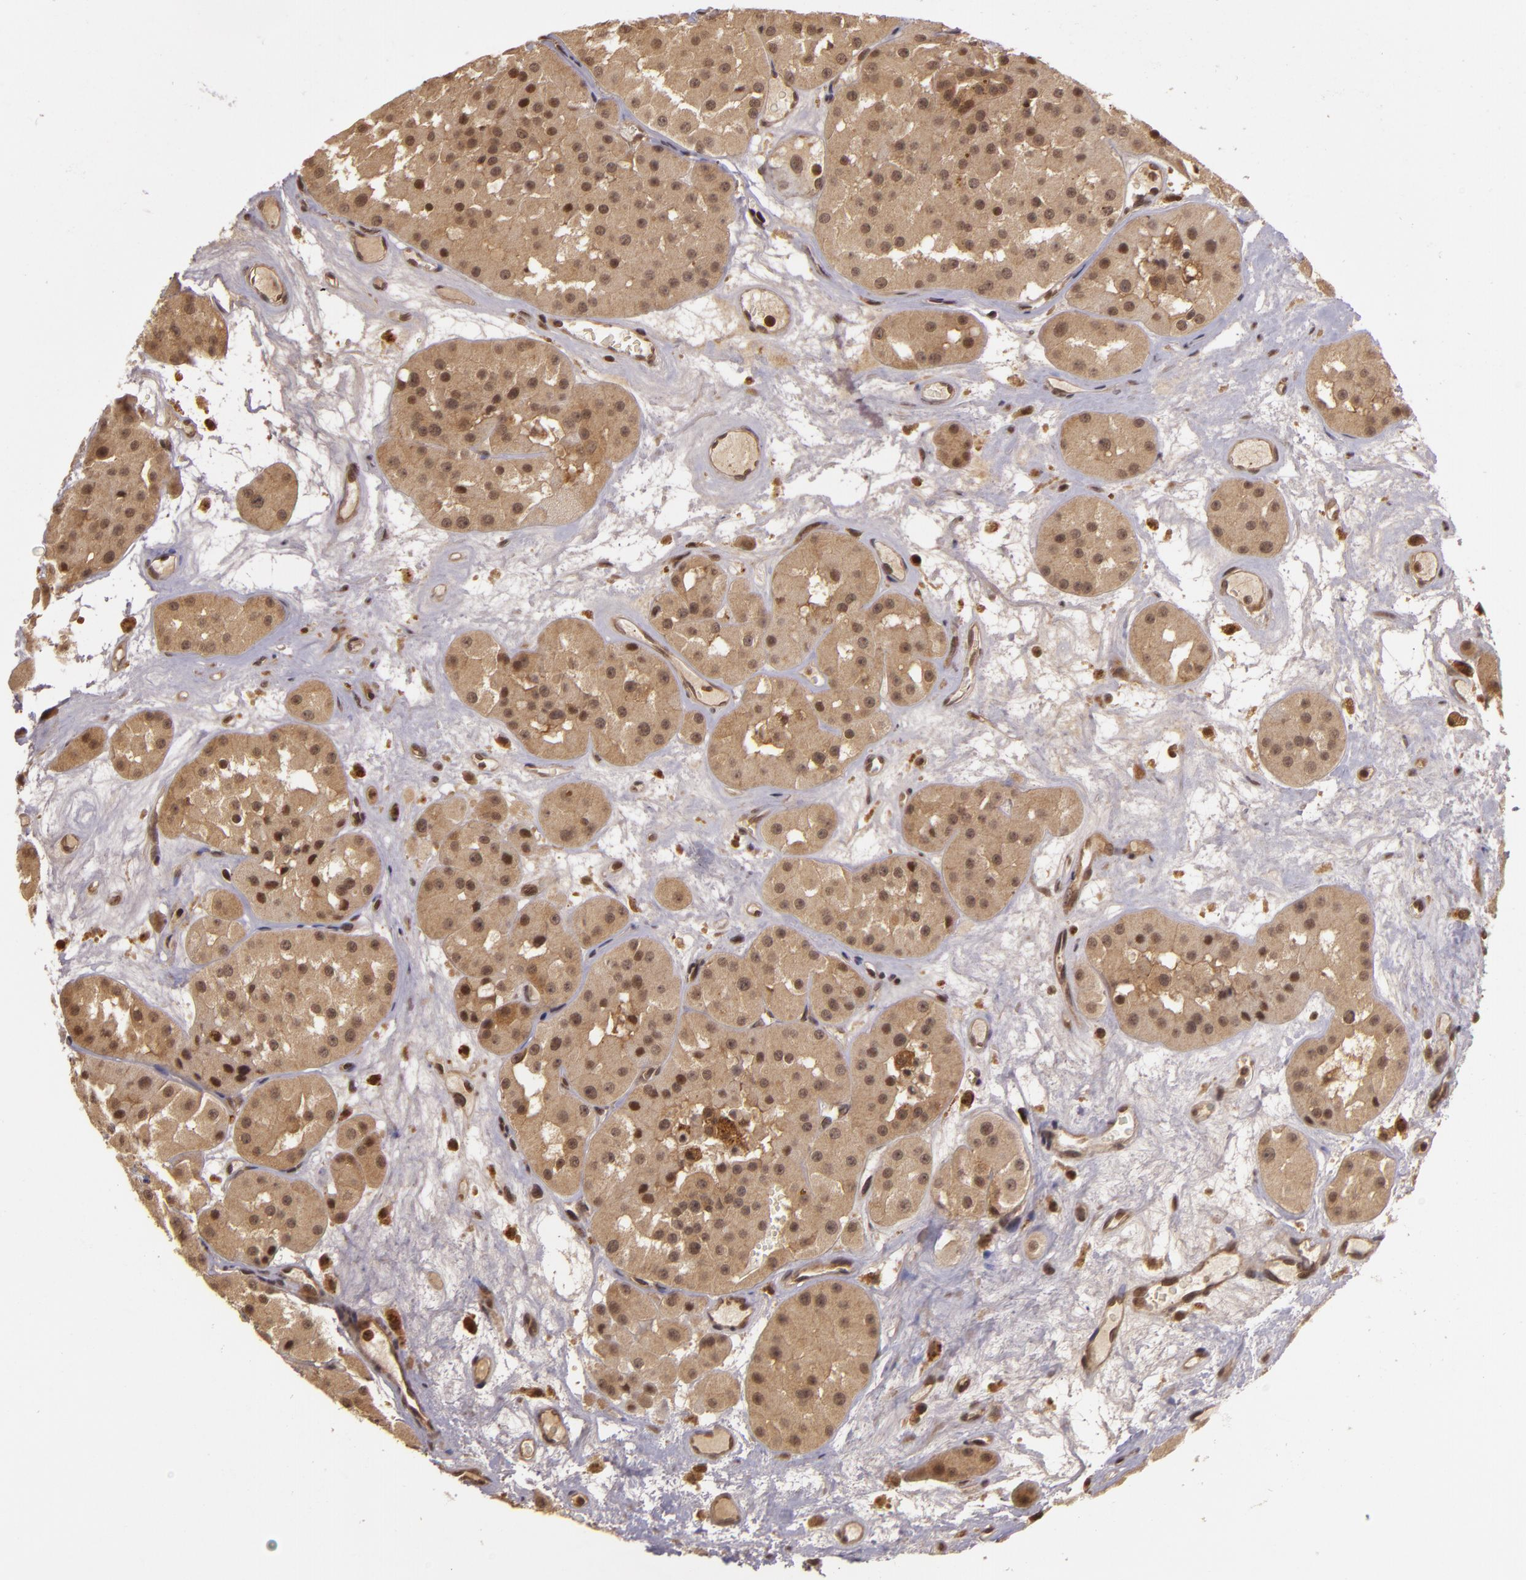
{"staining": {"intensity": "moderate", "quantity": ">75%", "location": "cytoplasmic/membranous,nuclear"}, "tissue": "renal cancer", "cell_type": "Tumor cells", "image_type": "cancer", "snomed": [{"axis": "morphology", "description": "Adenocarcinoma, uncertain malignant potential"}, {"axis": "topography", "description": "Kidney"}], "caption": "IHC staining of adenocarcinoma,  uncertain malignant potential (renal), which shows medium levels of moderate cytoplasmic/membranous and nuclear expression in approximately >75% of tumor cells indicating moderate cytoplasmic/membranous and nuclear protein expression. The staining was performed using DAB (3,3'-diaminobenzidine) (brown) for protein detection and nuclei were counterstained in hematoxylin (blue).", "gene": "TXNRD2", "patient": {"sex": "male", "age": 63}}